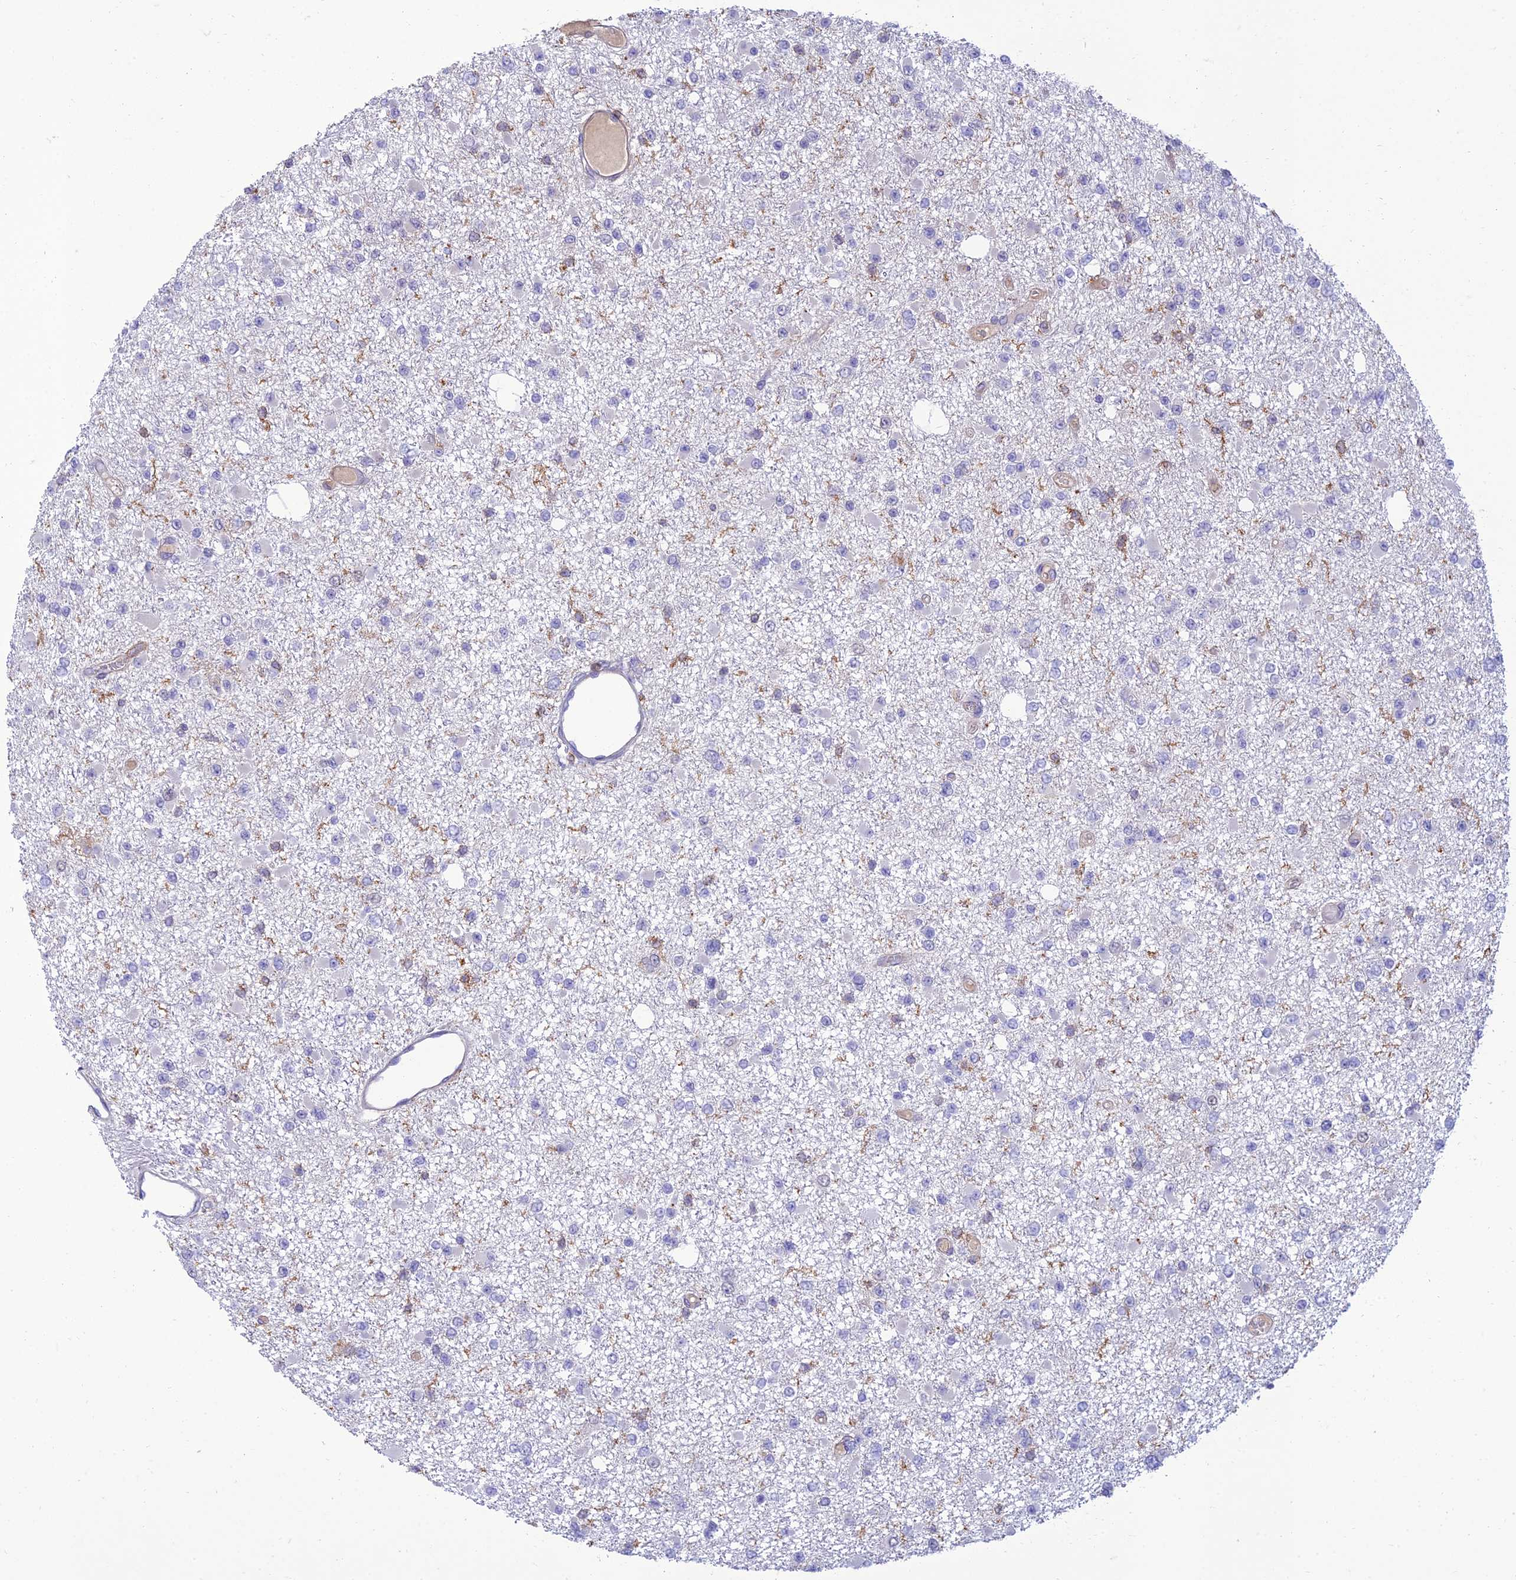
{"staining": {"intensity": "negative", "quantity": "none", "location": "none"}, "tissue": "glioma", "cell_type": "Tumor cells", "image_type": "cancer", "snomed": [{"axis": "morphology", "description": "Glioma, malignant, Low grade"}, {"axis": "topography", "description": "Brain"}], "caption": "Micrograph shows no significant protein positivity in tumor cells of malignant glioma (low-grade).", "gene": "IRAK3", "patient": {"sex": "female", "age": 22}}